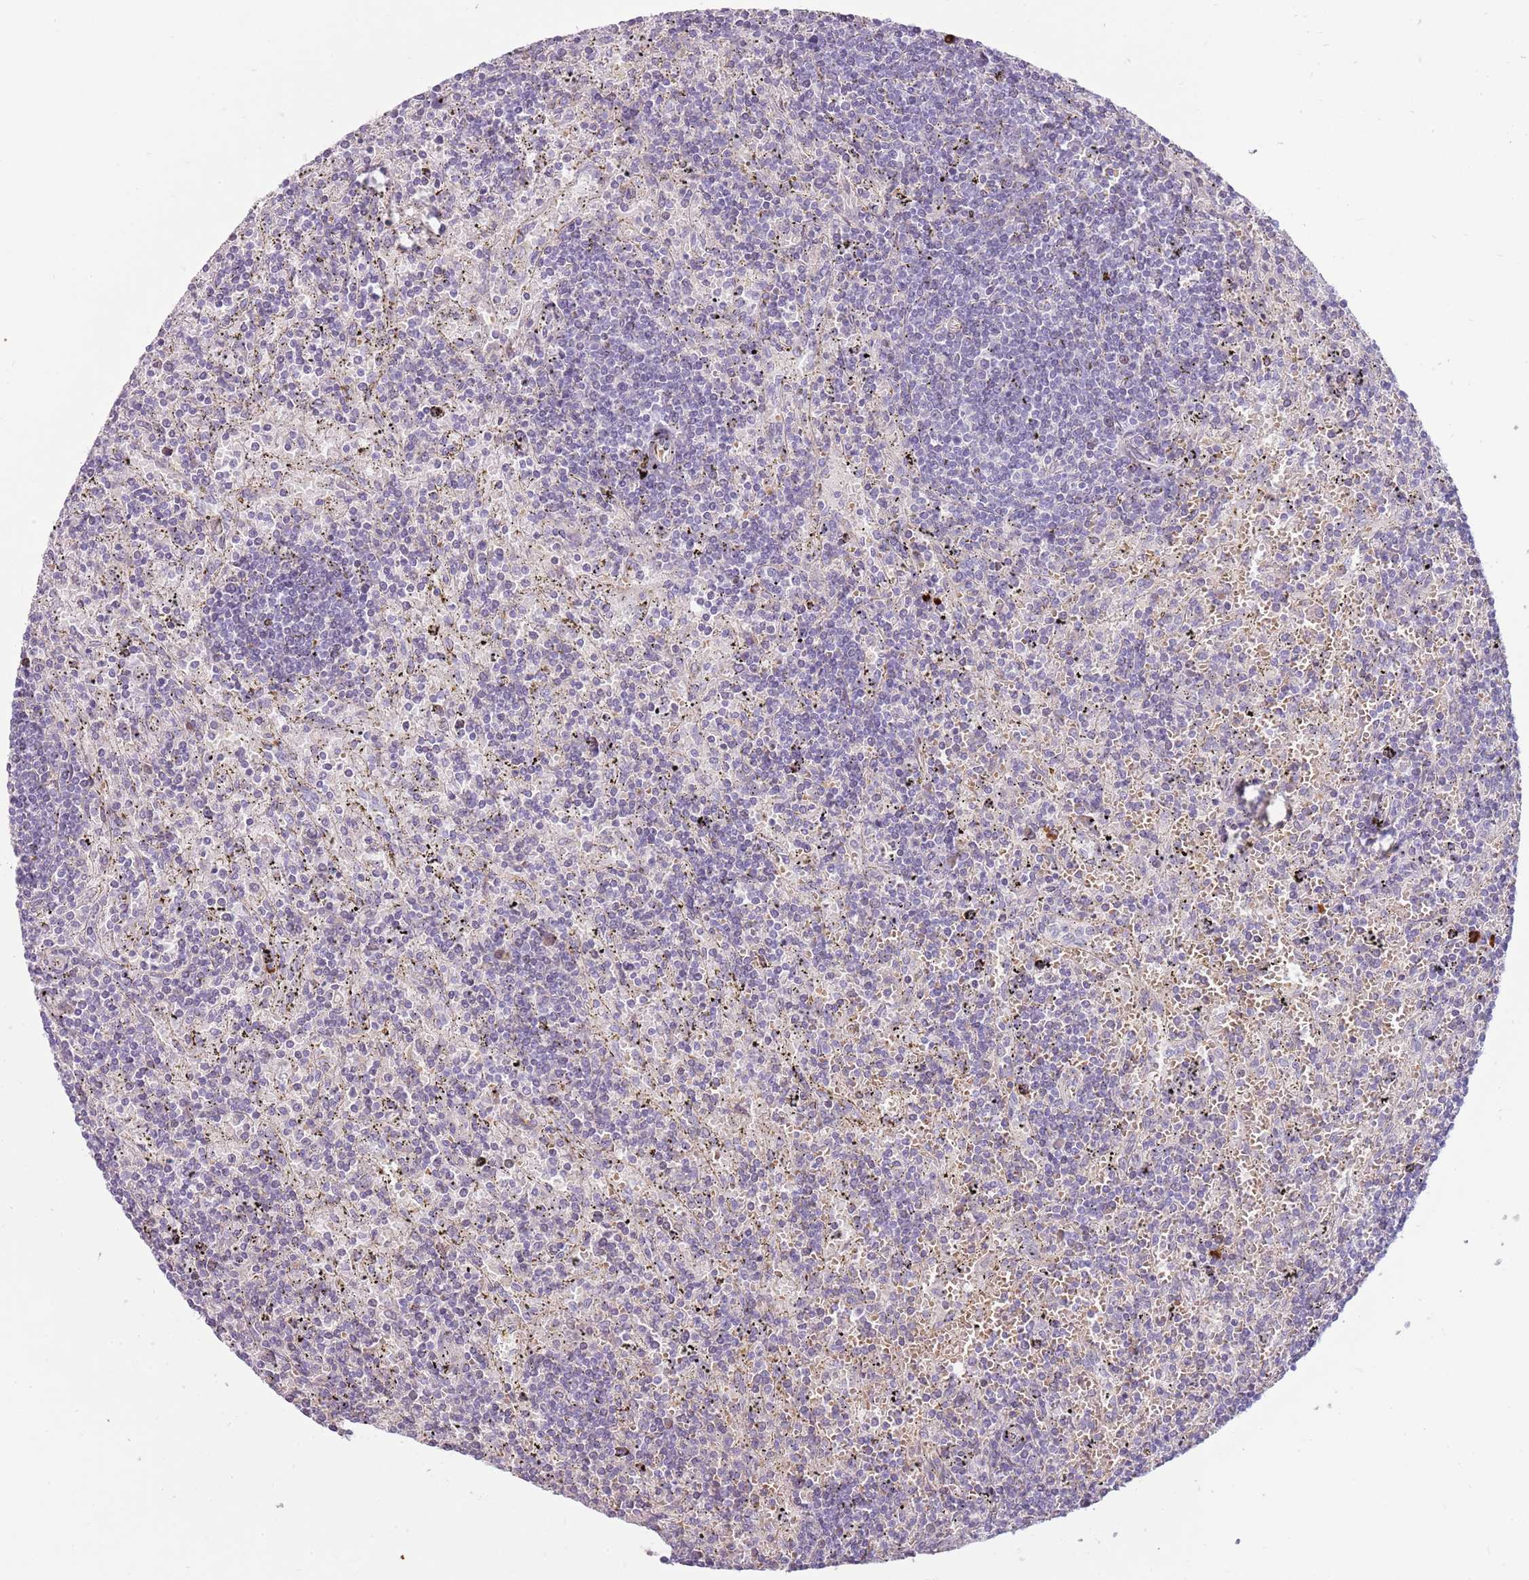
{"staining": {"intensity": "negative", "quantity": "none", "location": "none"}, "tissue": "lymphoma", "cell_type": "Tumor cells", "image_type": "cancer", "snomed": [{"axis": "morphology", "description": "Malignant lymphoma, non-Hodgkin's type, Low grade"}, {"axis": "topography", "description": "Spleen"}], "caption": "A micrograph of human lymphoma is negative for staining in tumor cells.", "gene": "MCUB", "patient": {"sex": "male", "age": 76}}